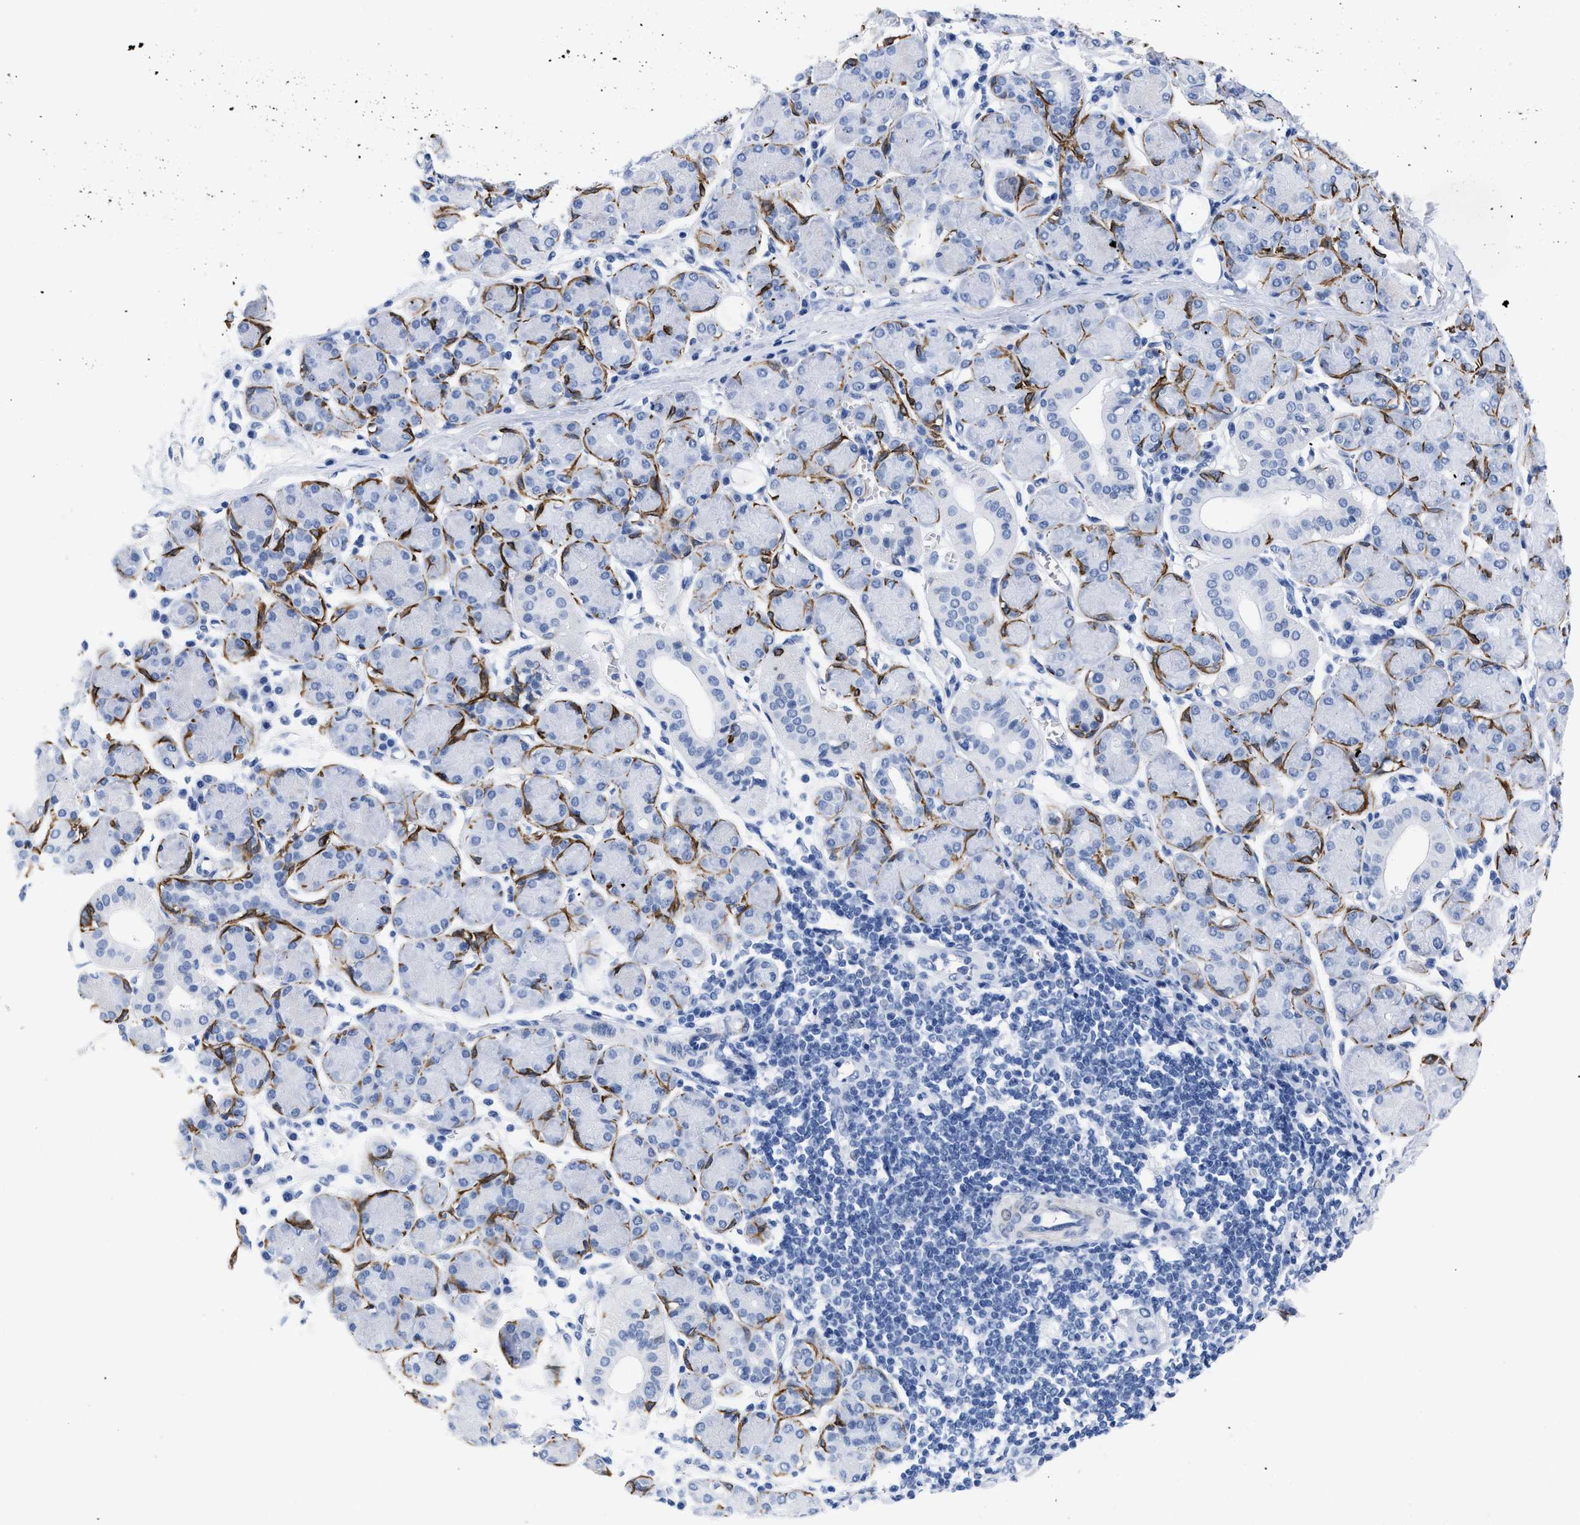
{"staining": {"intensity": "strong", "quantity": "<25%", "location": "cytoplasmic/membranous"}, "tissue": "salivary gland", "cell_type": "Glandular cells", "image_type": "normal", "snomed": [{"axis": "morphology", "description": "Normal tissue, NOS"}, {"axis": "morphology", "description": "Inflammation, NOS"}, {"axis": "topography", "description": "Lymph node"}, {"axis": "topography", "description": "Salivary gland"}], "caption": "A high-resolution image shows IHC staining of normal salivary gland, which shows strong cytoplasmic/membranous staining in about <25% of glandular cells.", "gene": "DUSP26", "patient": {"sex": "male", "age": 3}}